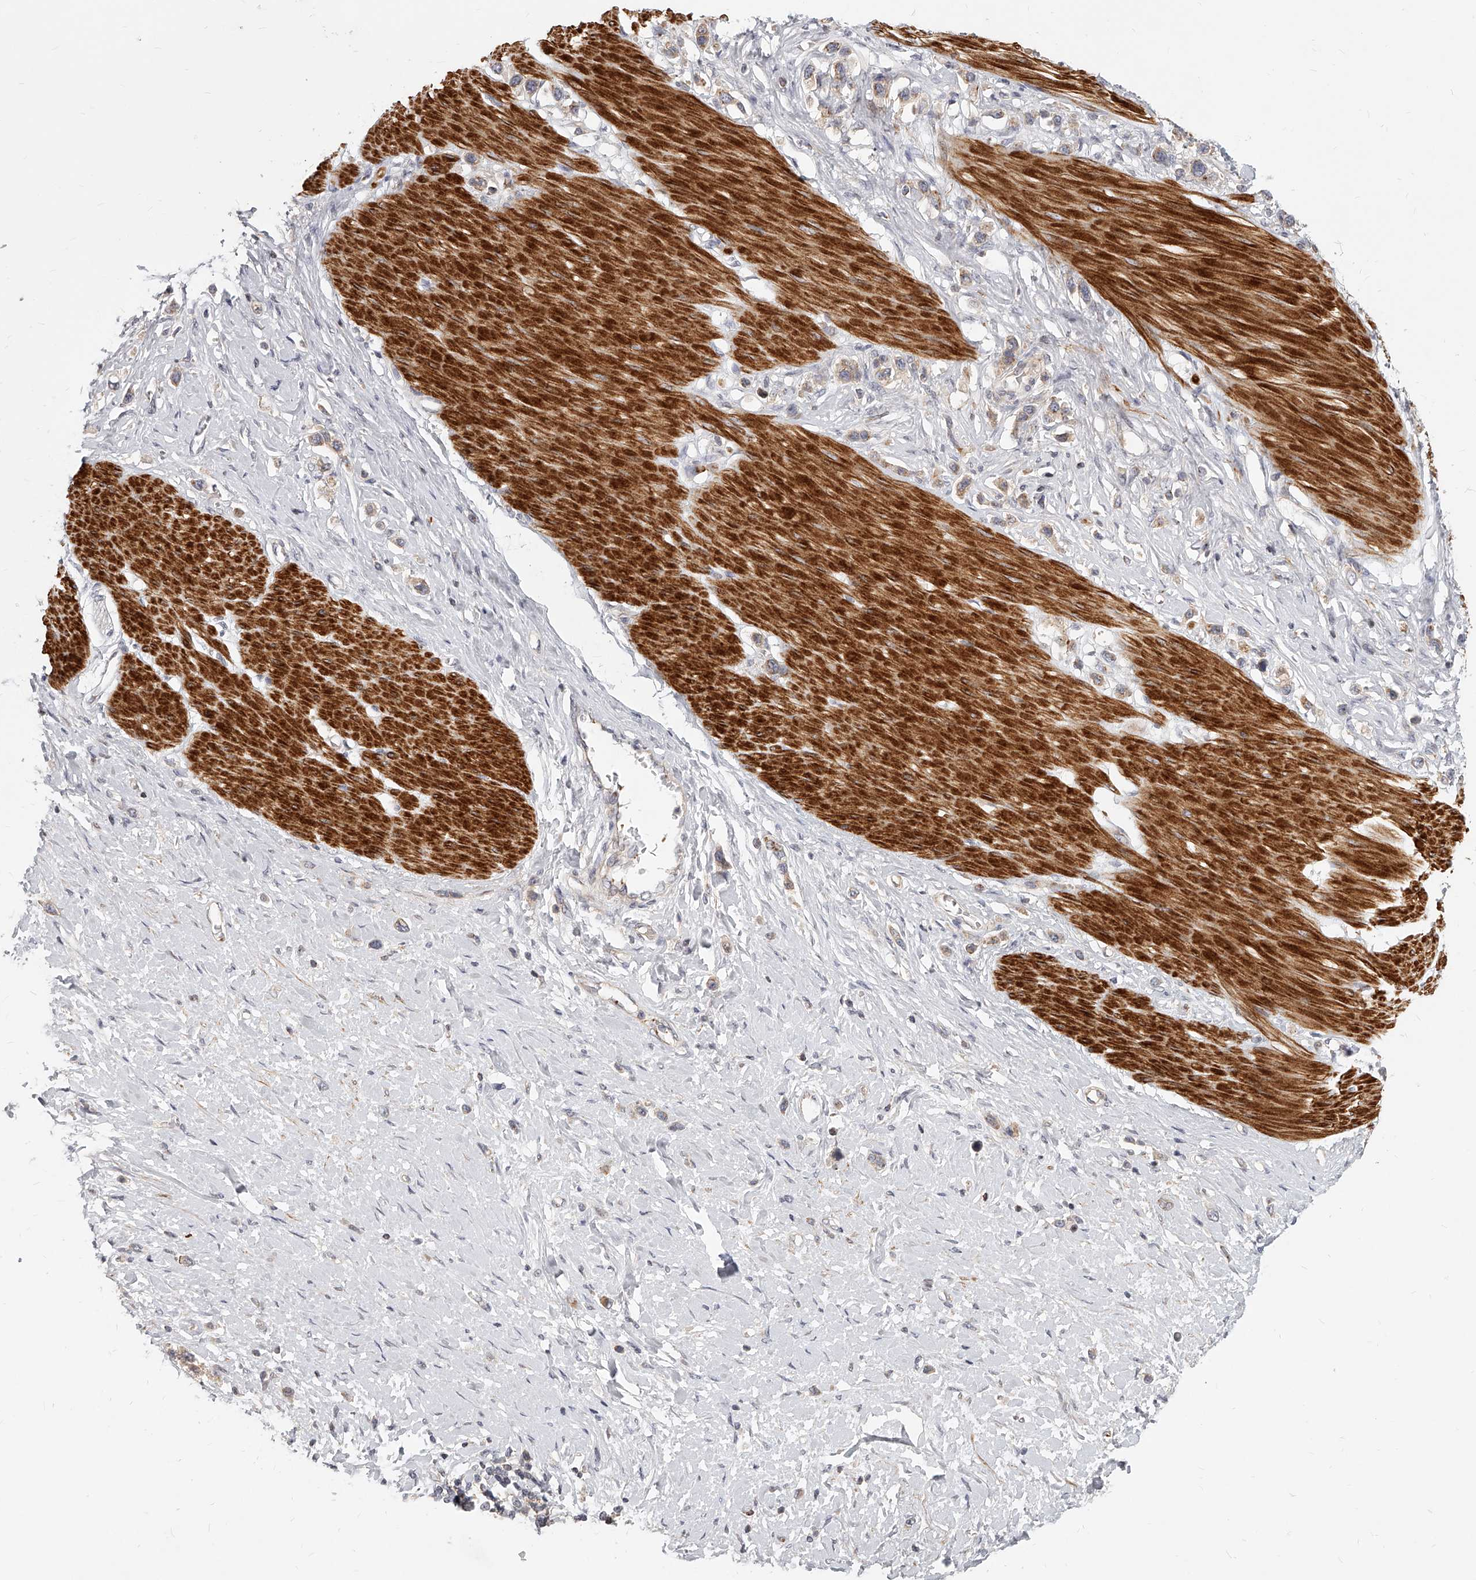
{"staining": {"intensity": "weak", "quantity": "25%-75%", "location": "cytoplasmic/membranous"}, "tissue": "stomach cancer", "cell_type": "Tumor cells", "image_type": "cancer", "snomed": [{"axis": "morphology", "description": "Adenocarcinoma, NOS"}, {"axis": "topography", "description": "Stomach"}], "caption": "Human adenocarcinoma (stomach) stained with a protein marker exhibits weak staining in tumor cells.", "gene": "SLC37A1", "patient": {"sex": "female", "age": 65}}